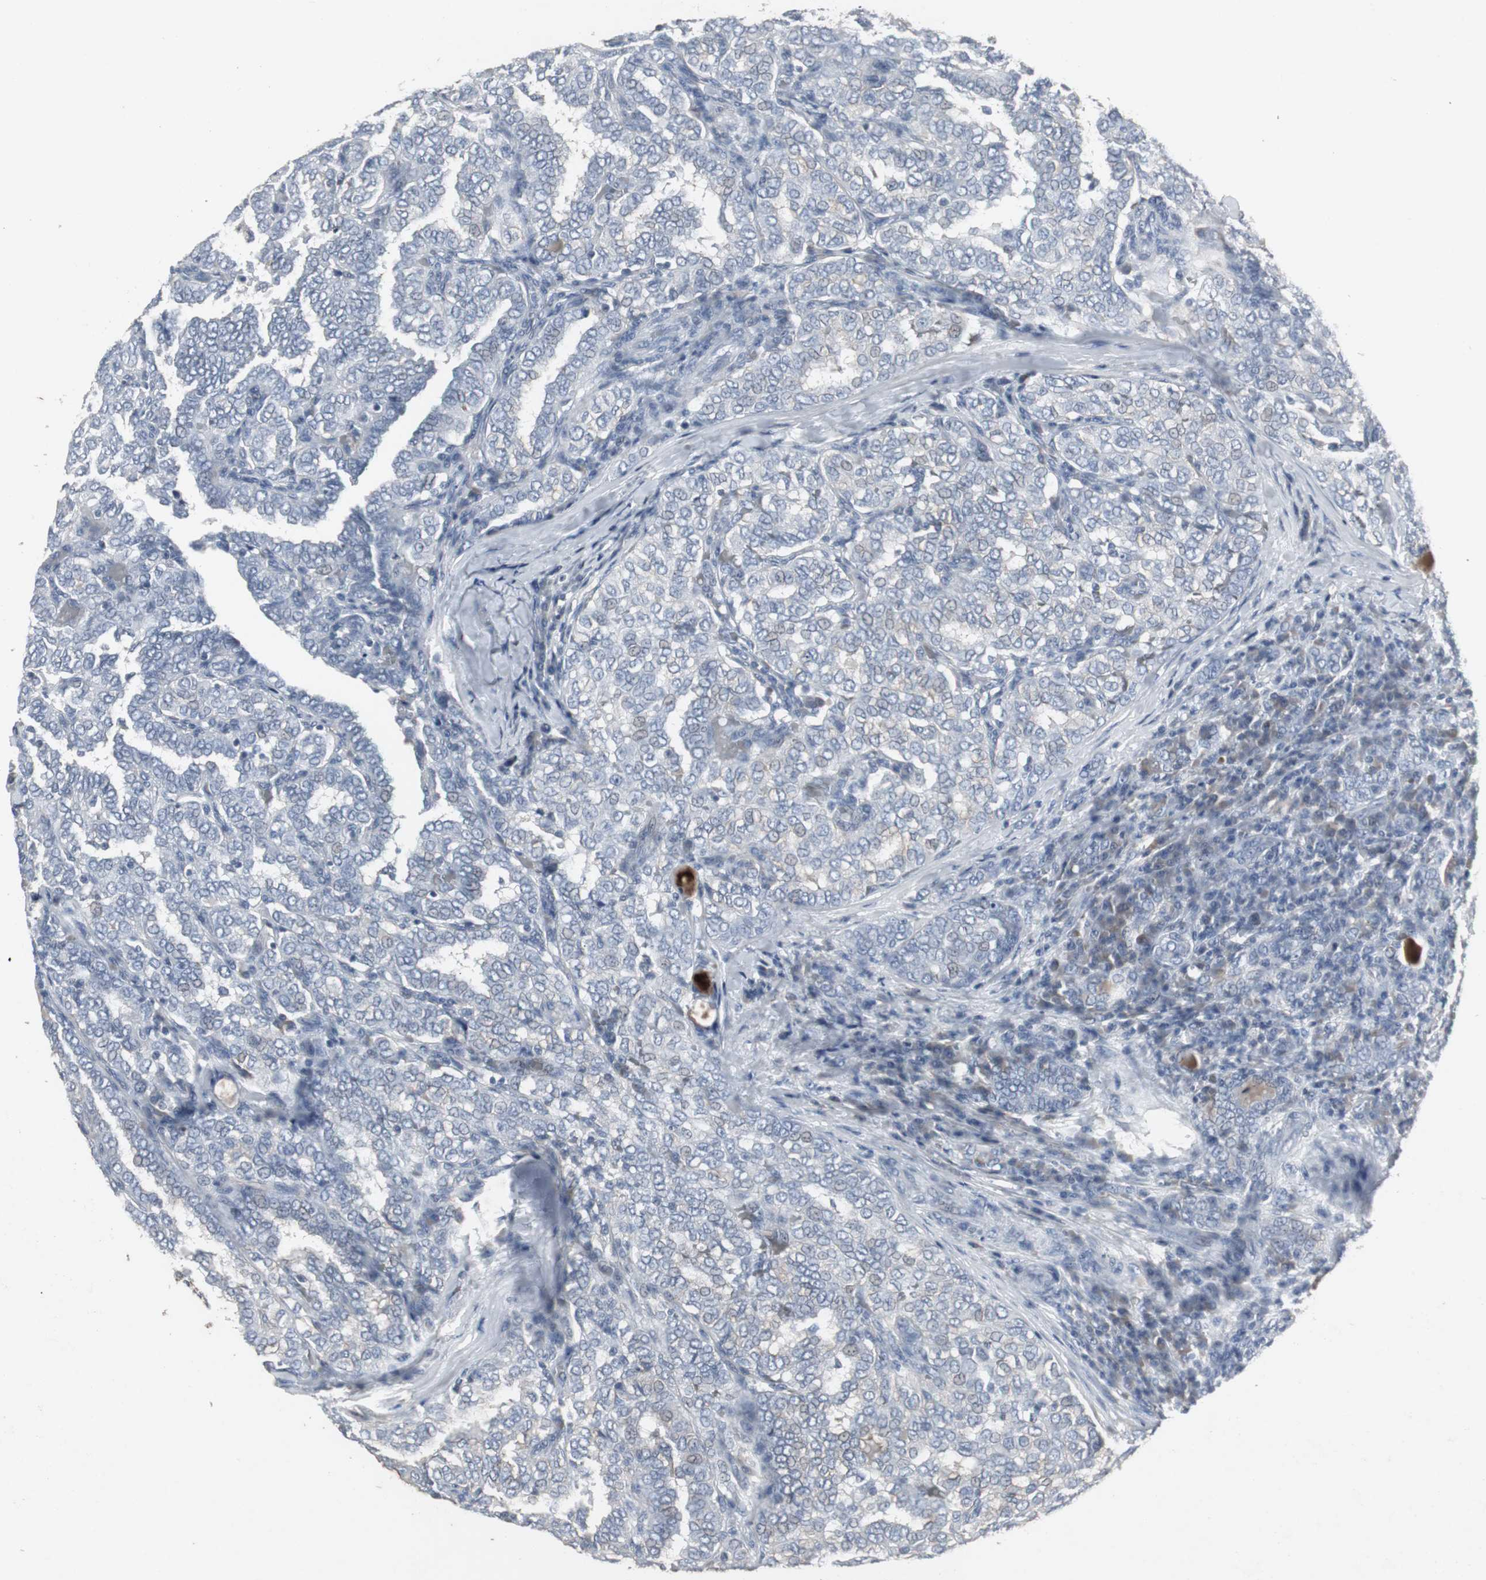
{"staining": {"intensity": "weak", "quantity": "<25%", "location": "cytoplasmic/membranous"}, "tissue": "thyroid cancer", "cell_type": "Tumor cells", "image_type": "cancer", "snomed": [{"axis": "morphology", "description": "Papillary adenocarcinoma, NOS"}, {"axis": "topography", "description": "Thyroid gland"}], "caption": "Immunohistochemistry (IHC) photomicrograph of human thyroid cancer stained for a protein (brown), which demonstrates no expression in tumor cells.", "gene": "ACAA1", "patient": {"sex": "female", "age": 30}}